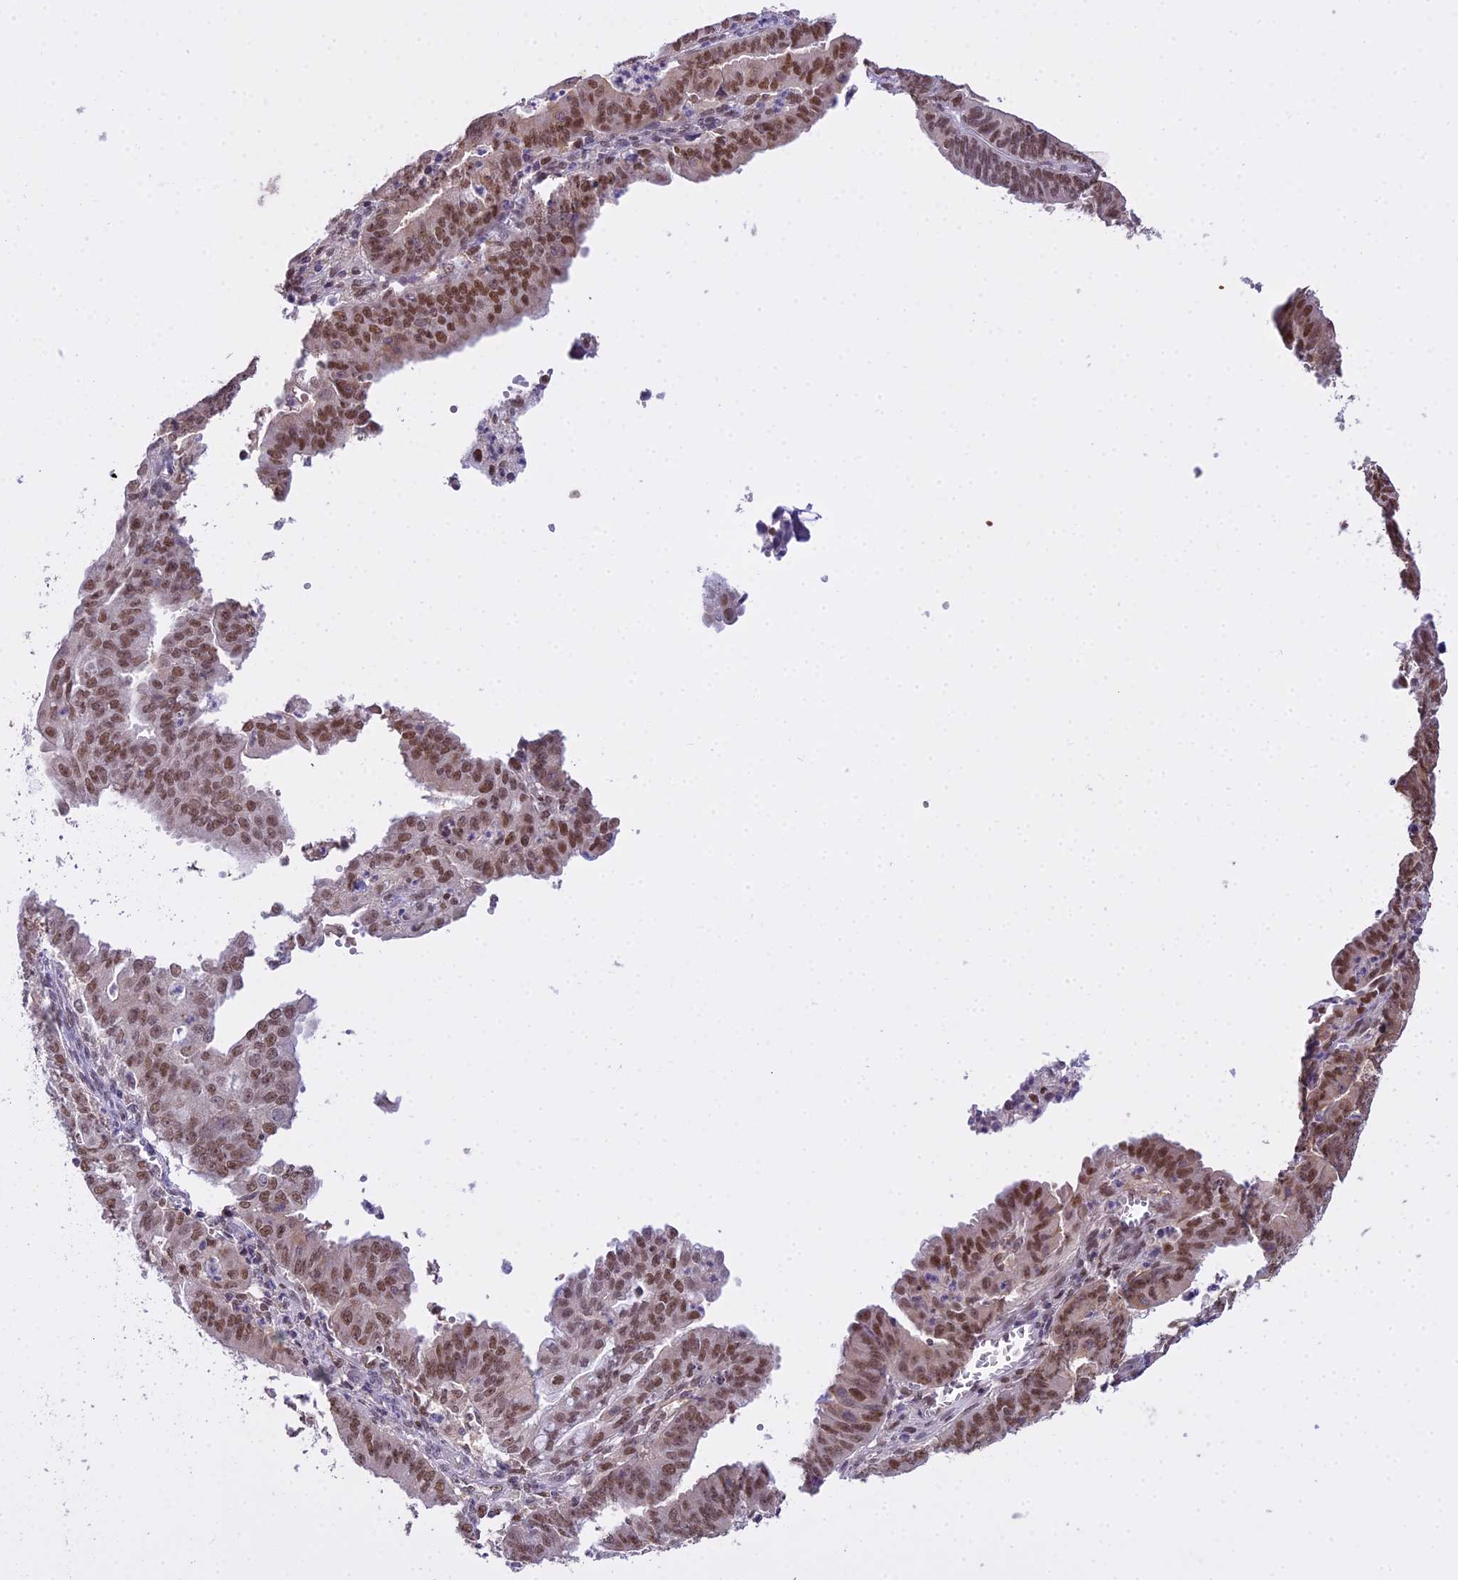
{"staining": {"intensity": "moderate", "quantity": ">75%", "location": "nuclear"}, "tissue": "endometrial cancer", "cell_type": "Tumor cells", "image_type": "cancer", "snomed": [{"axis": "morphology", "description": "Adenocarcinoma, NOS"}, {"axis": "topography", "description": "Endometrium"}], "caption": "High-power microscopy captured an immunohistochemistry (IHC) photomicrograph of endometrial adenocarcinoma, revealing moderate nuclear staining in about >75% of tumor cells. The protein of interest is shown in brown color, while the nuclei are stained blue.", "gene": "MAT2A", "patient": {"sex": "female", "age": 73}}